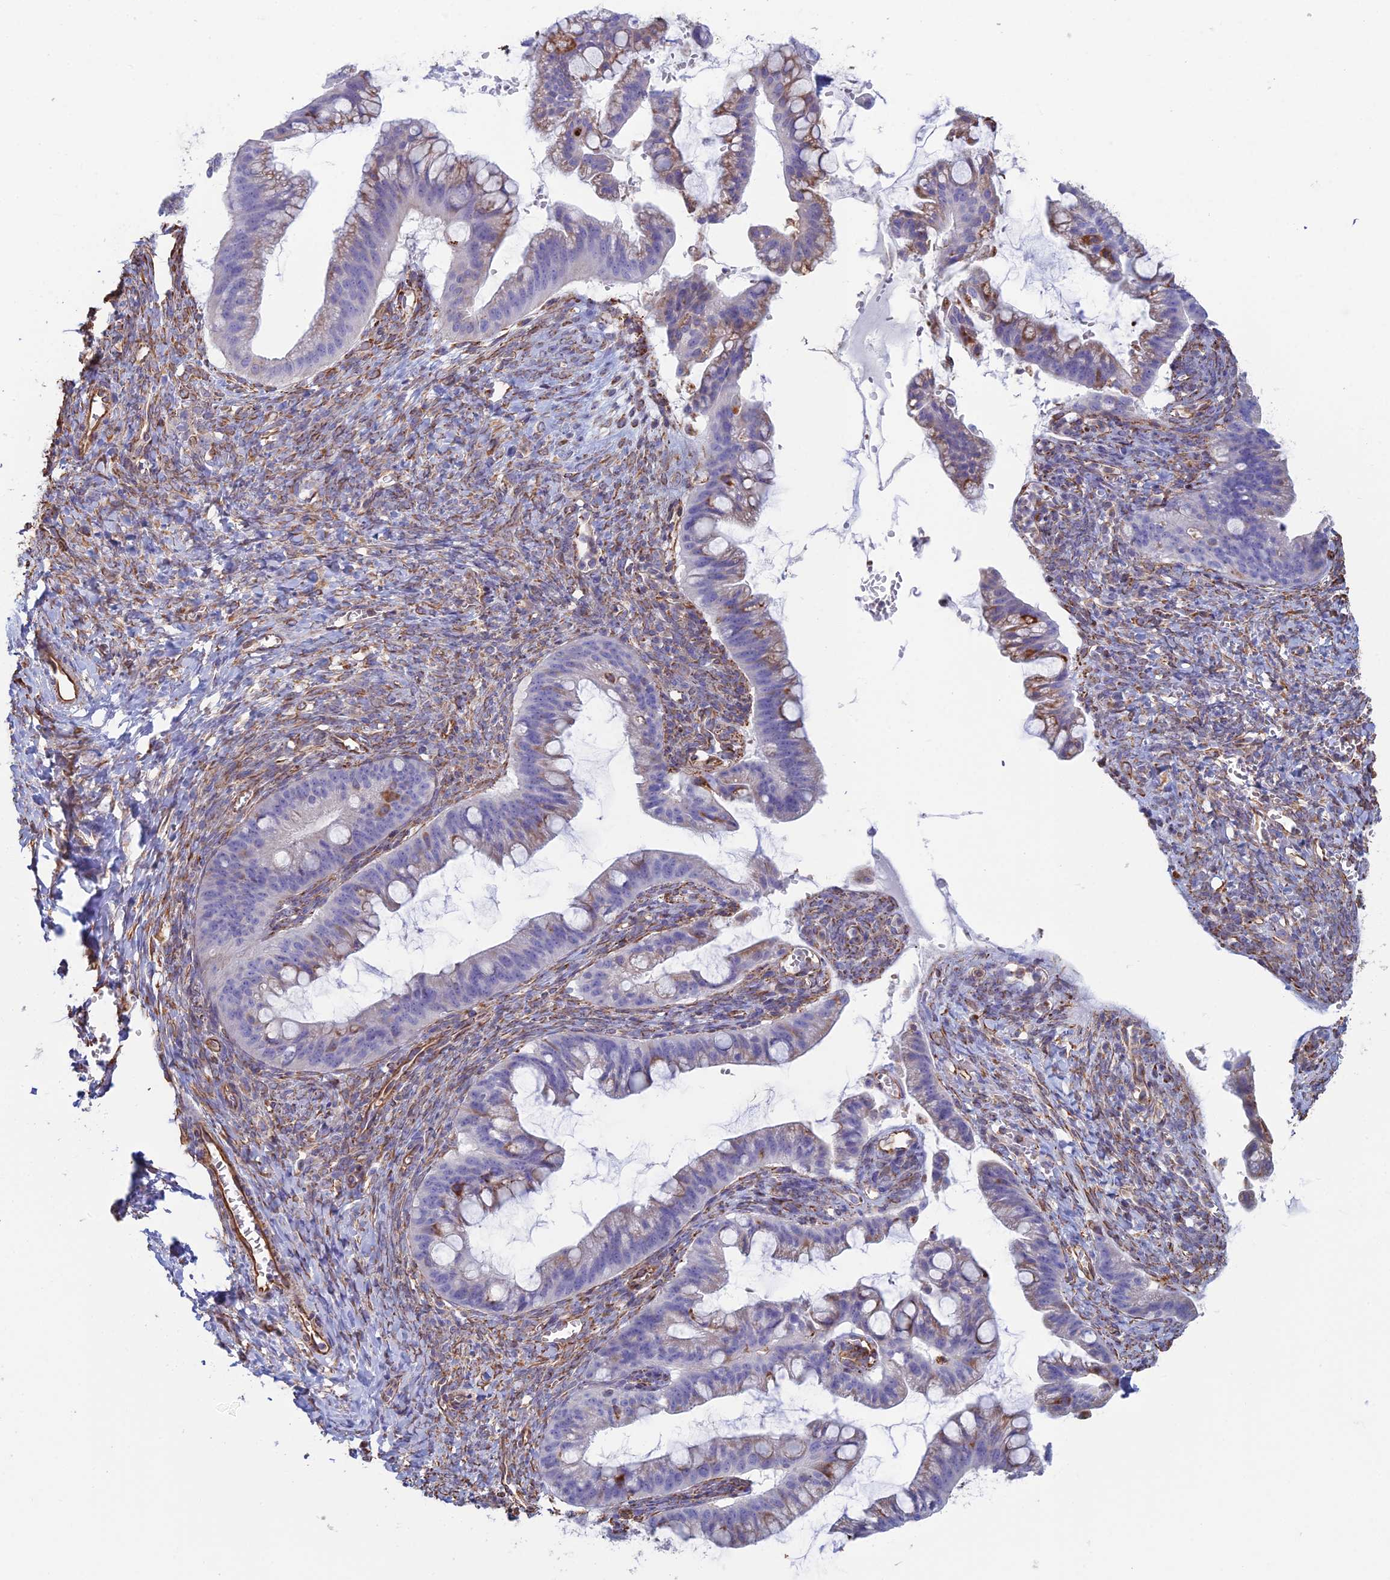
{"staining": {"intensity": "moderate", "quantity": "<25%", "location": "cytoplasmic/membranous"}, "tissue": "ovarian cancer", "cell_type": "Tumor cells", "image_type": "cancer", "snomed": [{"axis": "morphology", "description": "Cystadenocarcinoma, mucinous, NOS"}, {"axis": "topography", "description": "Ovary"}], "caption": "This micrograph demonstrates IHC staining of human mucinous cystadenocarcinoma (ovarian), with low moderate cytoplasmic/membranous expression in about <25% of tumor cells.", "gene": "CLVS2", "patient": {"sex": "female", "age": 73}}